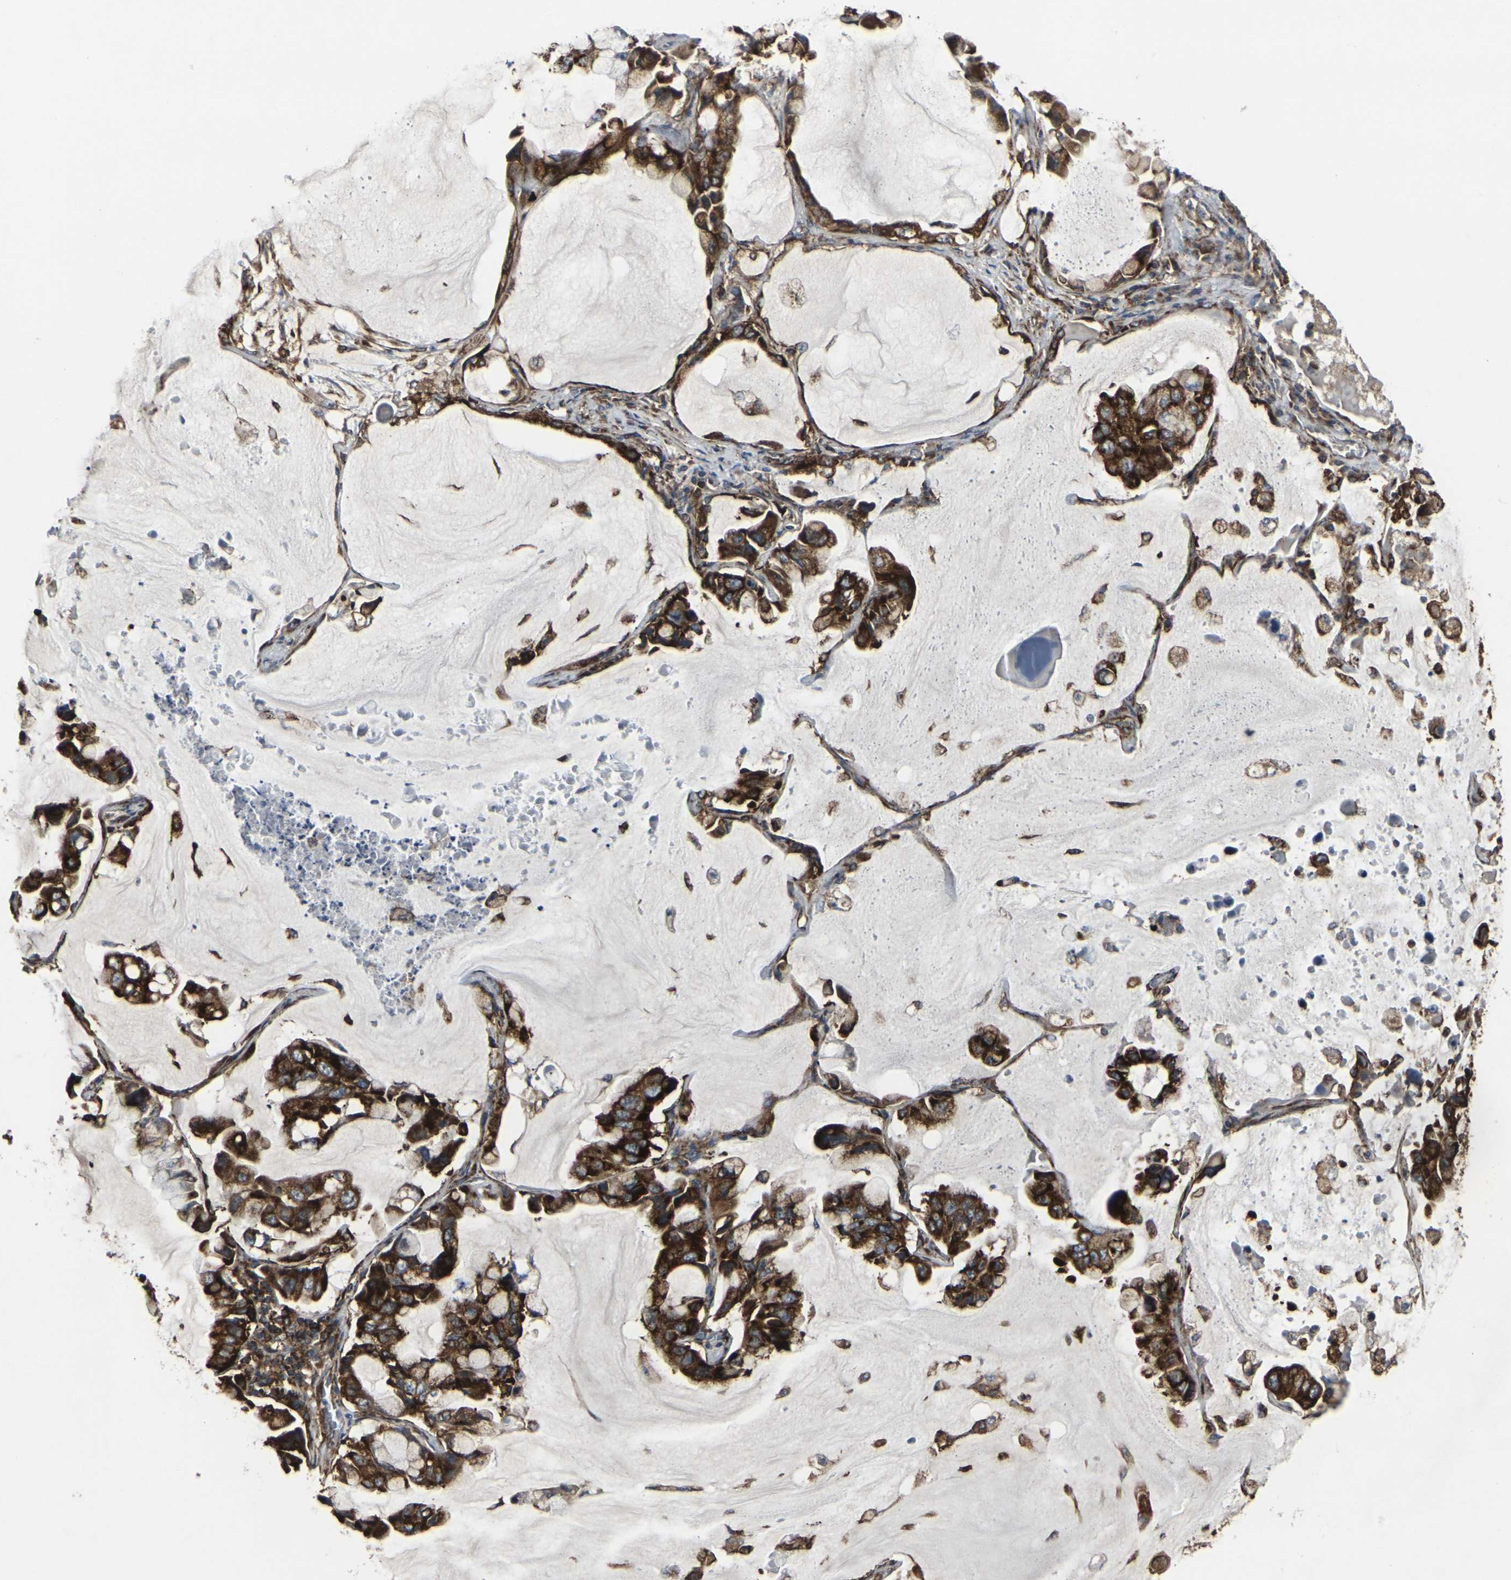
{"staining": {"intensity": "strong", "quantity": ">75%", "location": "cytoplasmic/membranous"}, "tissue": "lung cancer", "cell_type": "Tumor cells", "image_type": "cancer", "snomed": [{"axis": "morphology", "description": "Adenocarcinoma, NOS"}, {"axis": "topography", "description": "Lung"}], "caption": "Approximately >75% of tumor cells in human adenocarcinoma (lung) exhibit strong cytoplasmic/membranous protein positivity as visualized by brown immunohistochemical staining.", "gene": "MARCHF2", "patient": {"sex": "male", "age": 64}}